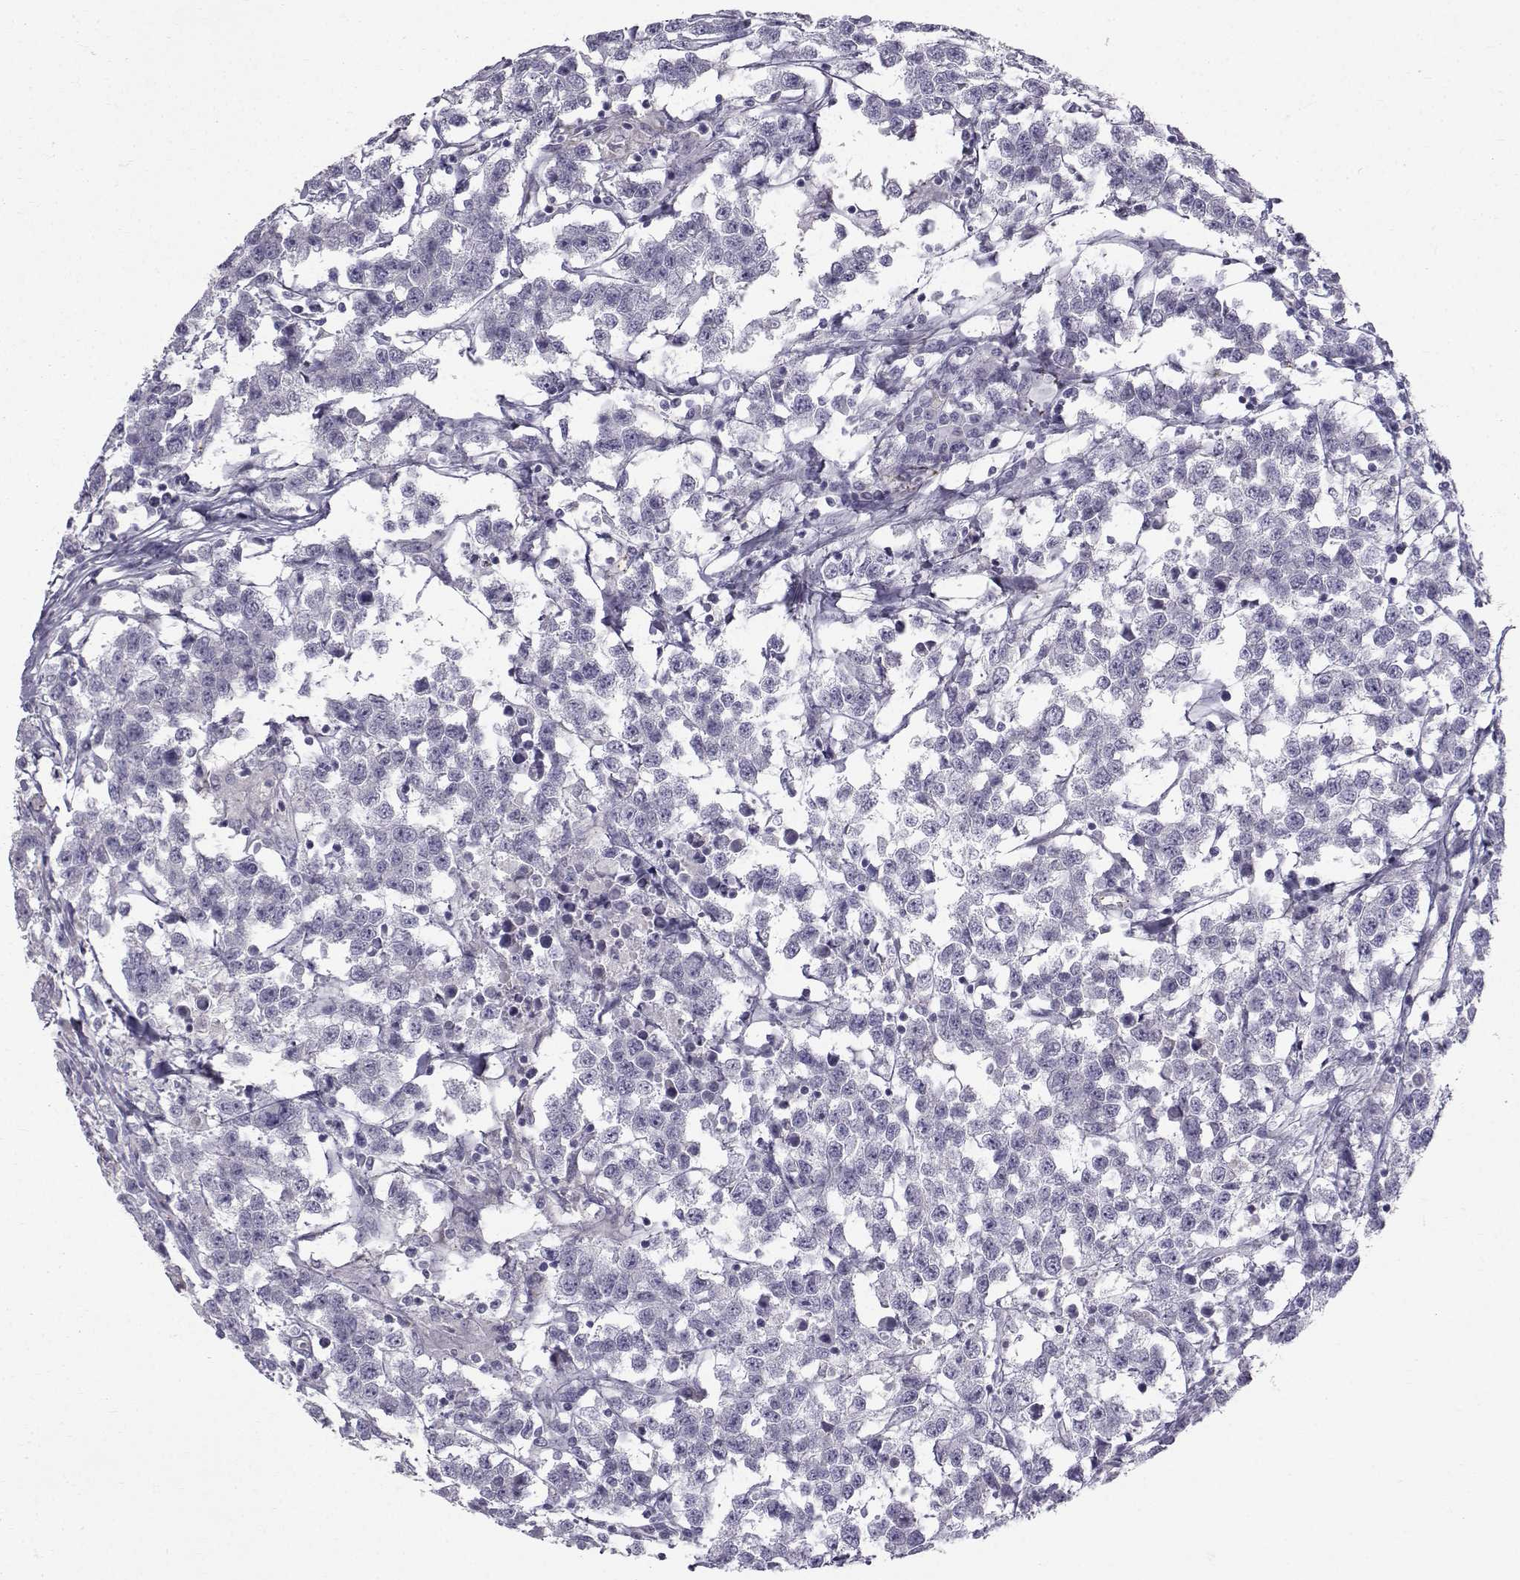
{"staining": {"intensity": "negative", "quantity": "none", "location": "none"}, "tissue": "testis cancer", "cell_type": "Tumor cells", "image_type": "cancer", "snomed": [{"axis": "morphology", "description": "Seminoma, NOS"}, {"axis": "topography", "description": "Testis"}], "caption": "This photomicrograph is of testis cancer stained with immunohistochemistry (IHC) to label a protein in brown with the nuclei are counter-stained blue. There is no positivity in tumor cells.", "gene": "CALCR", "patient": {"sex": "male", "age": 59}}